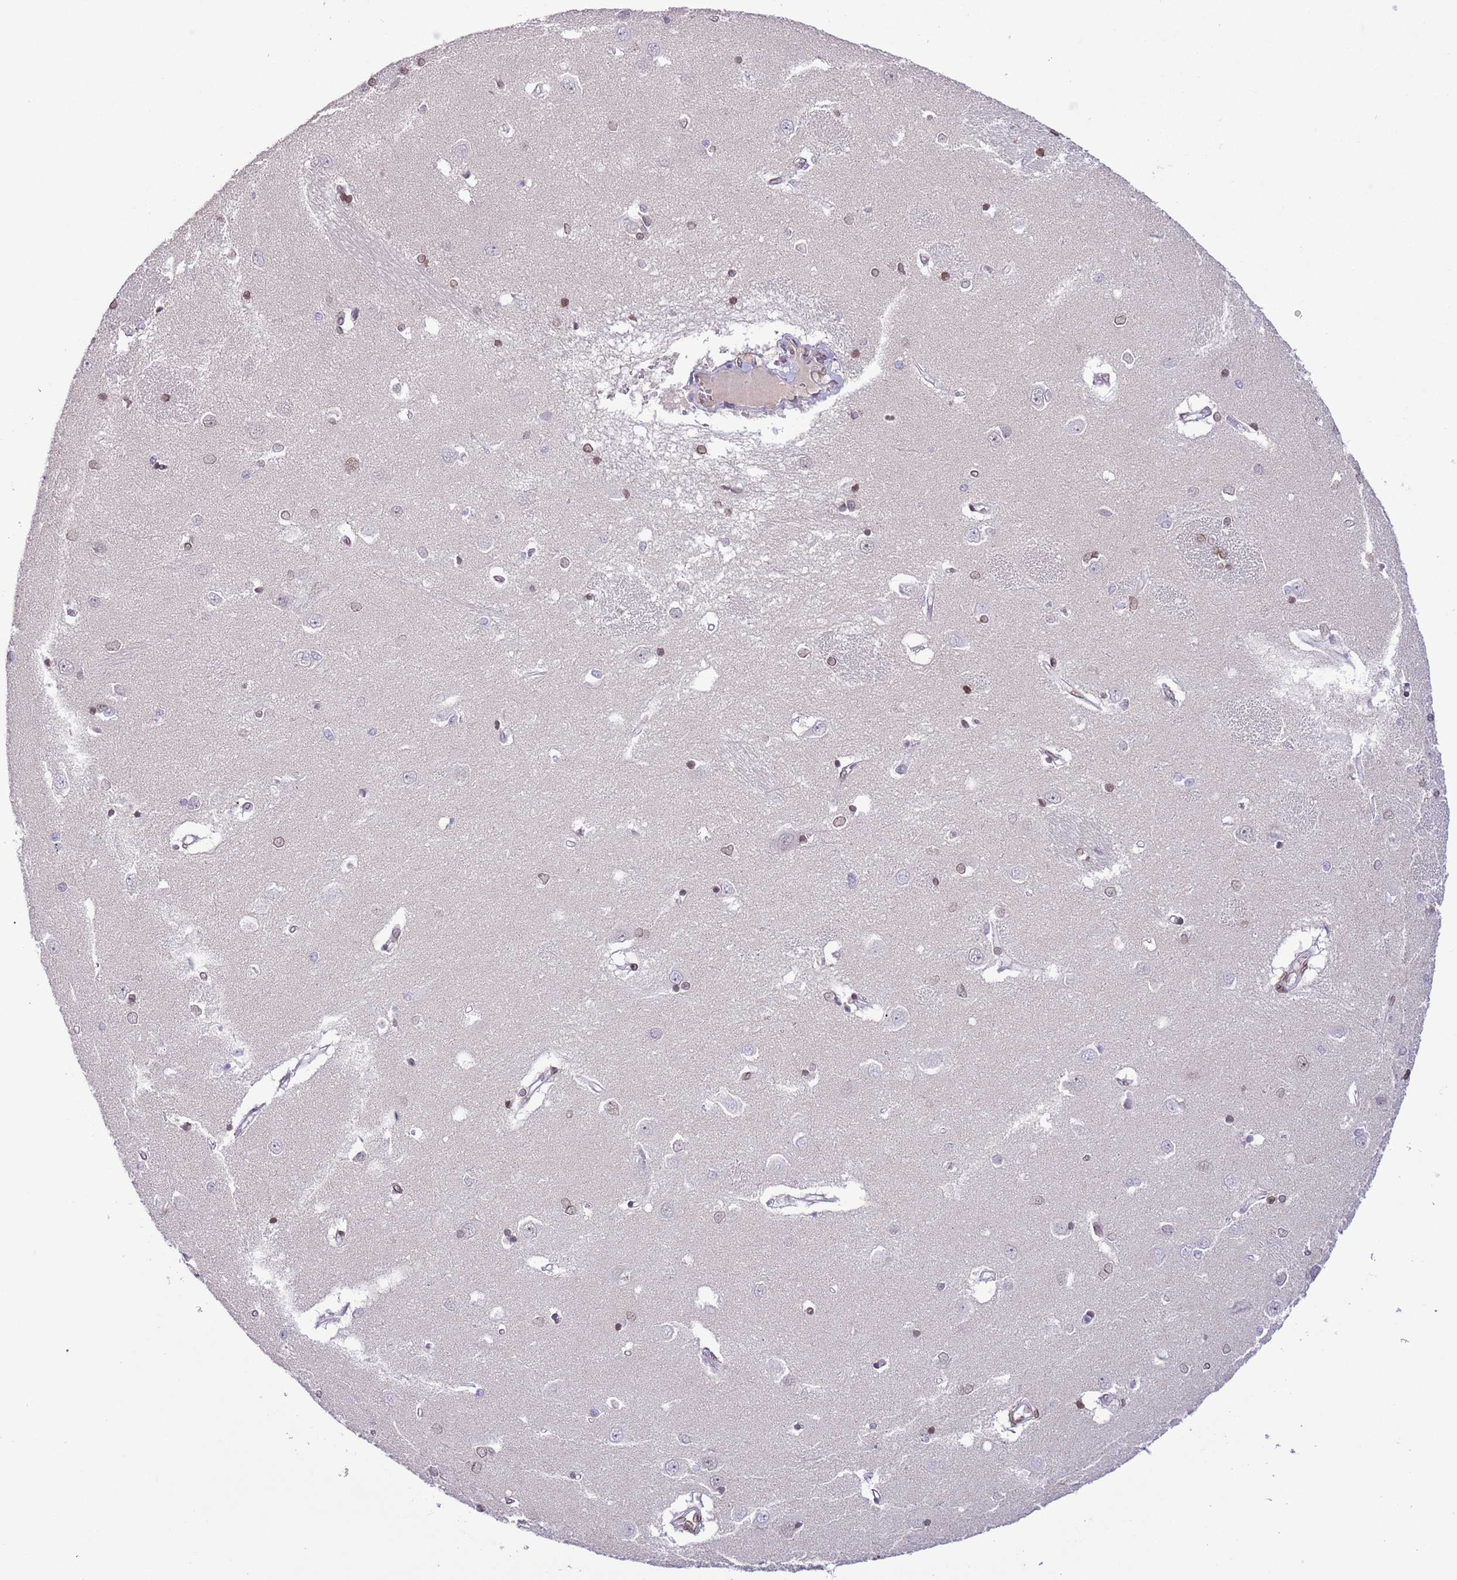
{"staining": {"intensity": "weak", "quantity": "25%-75%", "location": "cytoplasmic/membranous,nuclear"}, "tissue": "caudate", "cell_type": "Glial cells", "image_type": "normal", "snomed": [{"axis": "morphology", "description": "Normal tissue, NOS"}, {"axis": "topography", "description": "Lateral ventricle wall"}], "caption": "The immunohistochemical stain shows weak cytoplasmic/membranous,nuclear staining in glial cells of benign caudate.", "gene": "ZGLP1", "patient": {"sex": "male", "age": 37}}